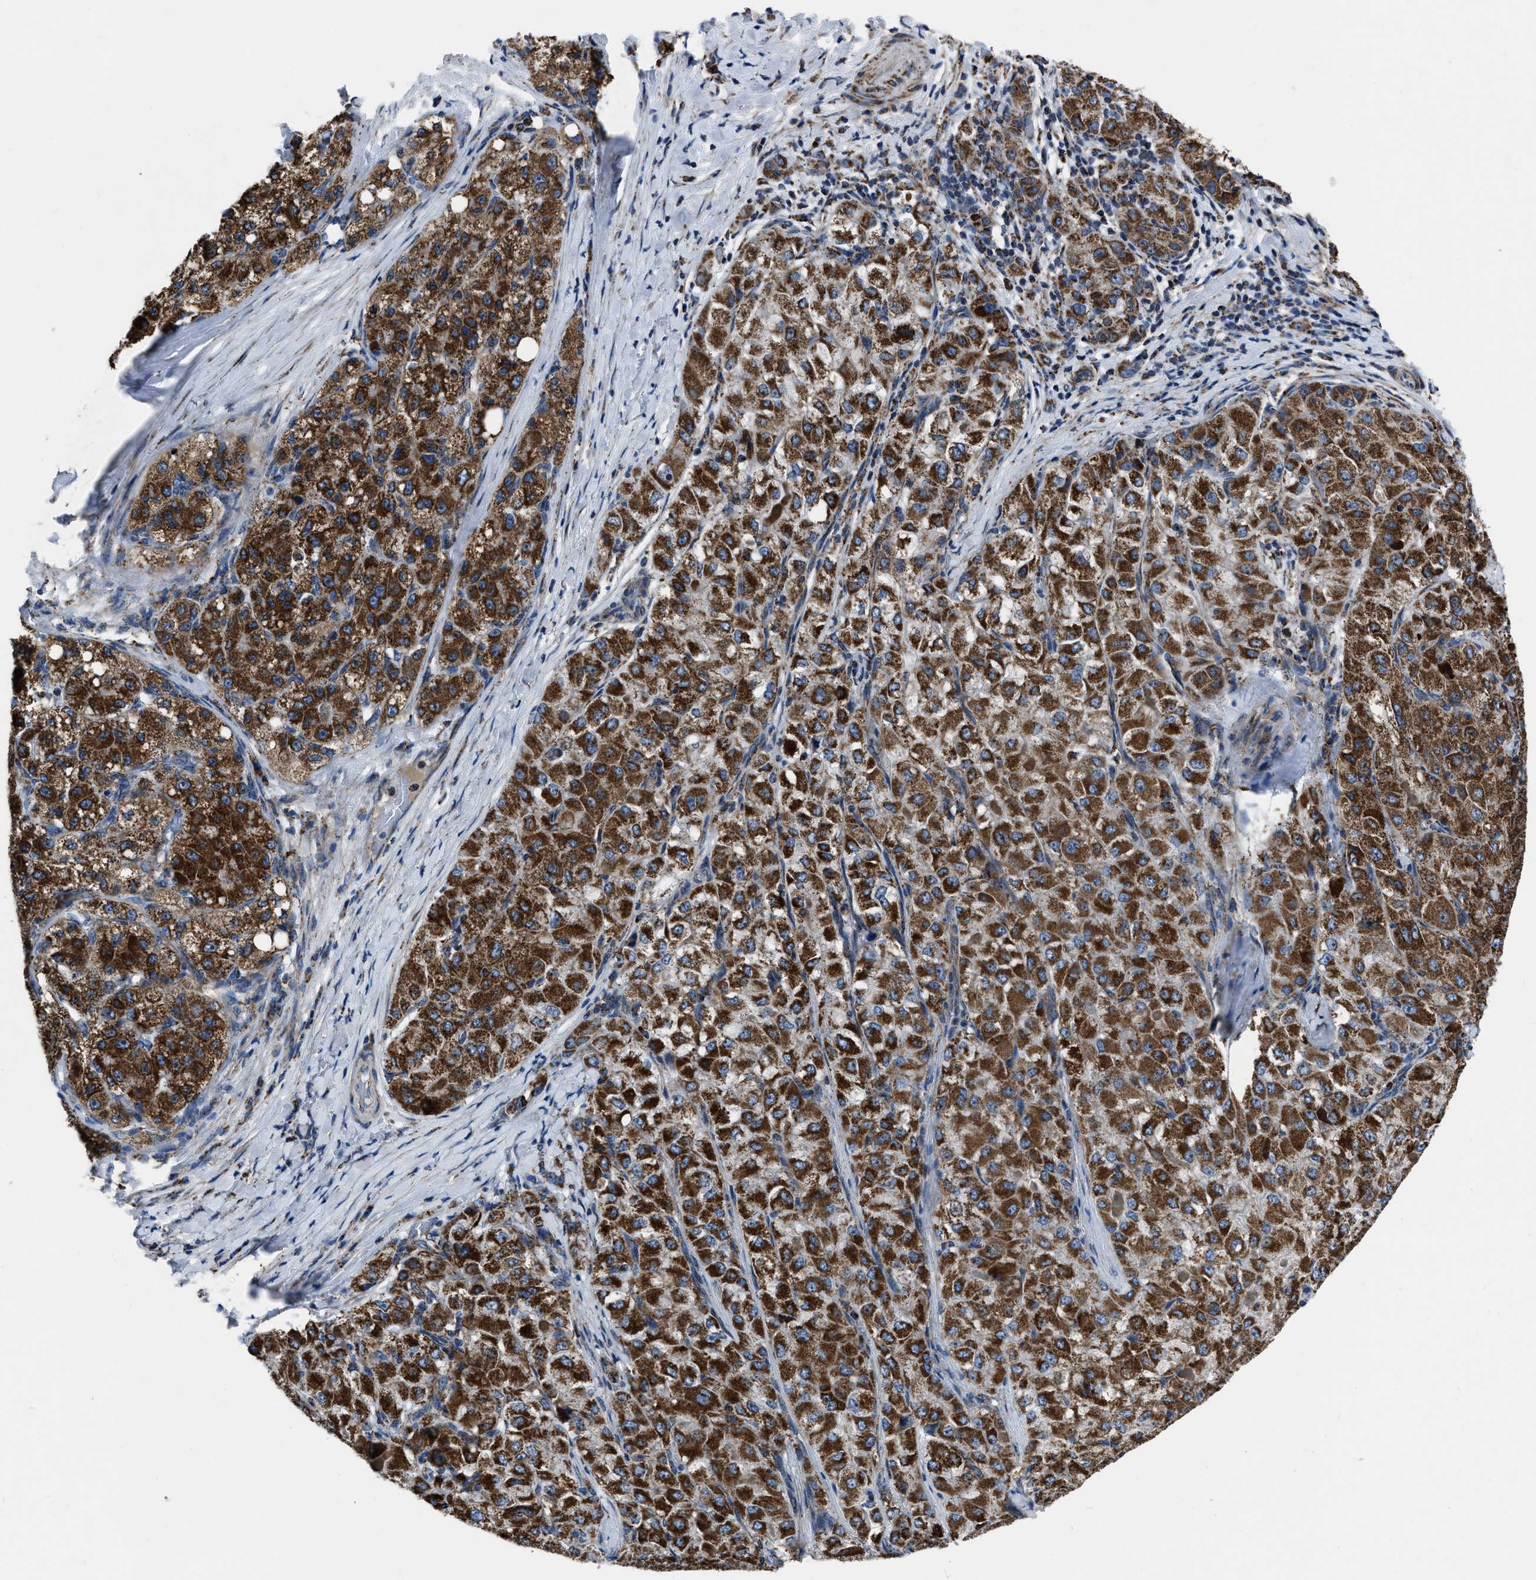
{"staining": {"intensity": "strong", "quantity": ">75%", "location": "cytoplasmic/membranous"}, "tissue": "liver cancer", "cell_type": "Tumor cells", "image_type": "cancer", "snomed": [{"axis": "morphology", "description": "Carcinoma, Hepatocellular, NOS"}, {"axis": "topography", "description": "Liver"}], "caption": "There is high levels of strong cytoplasmic/membranous positivity in tumor cells of liver hepatocellular carcinoma, as demonstrated by immunohistochemical staining (brown color).", "gene": "NSD3", "patient": {"sex": "male", "age": 80}}